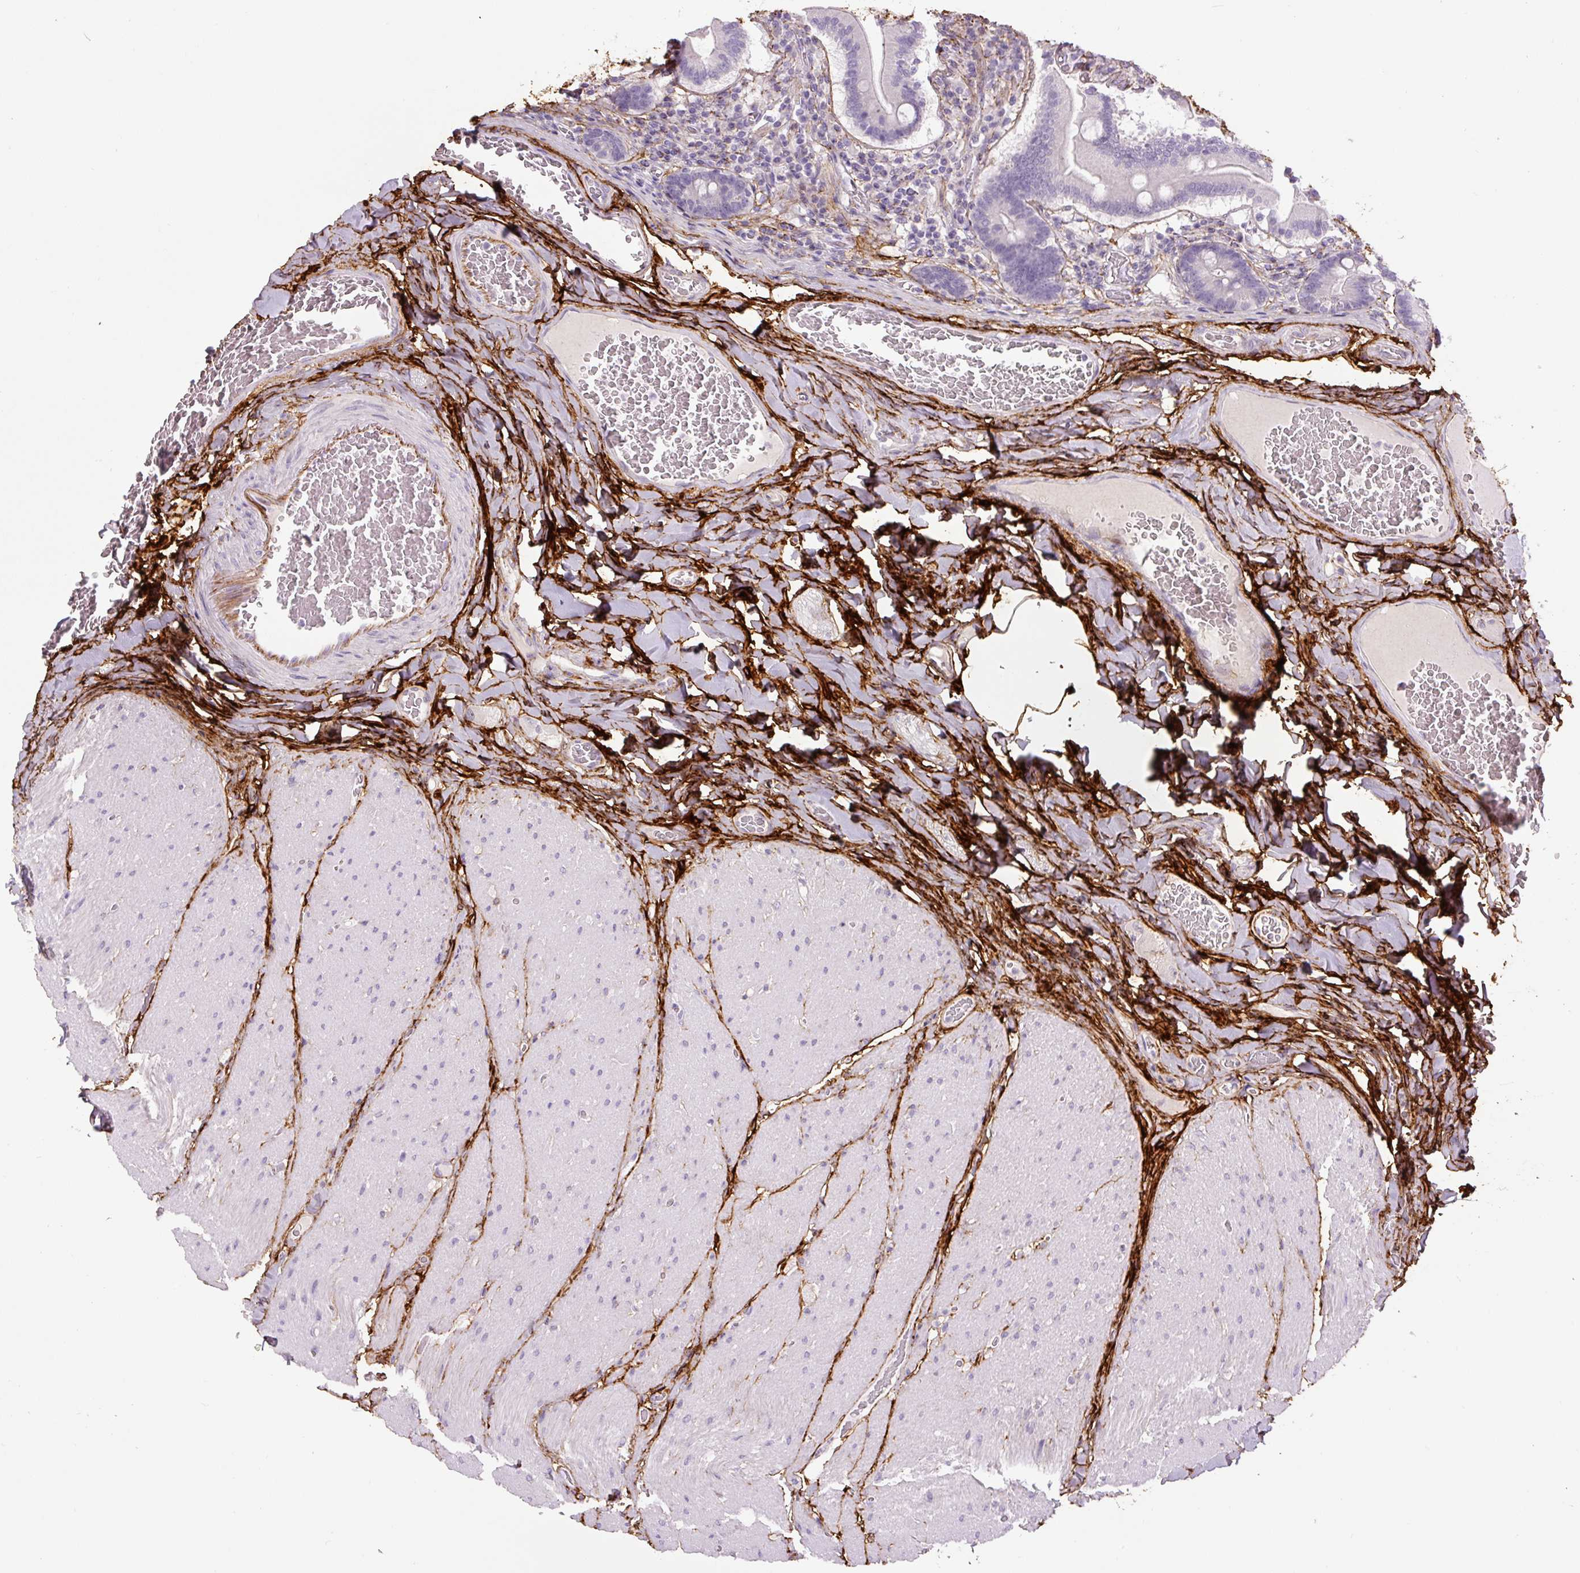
{"staining": {"intensity": "negative", "quantity": "none", "location": "none"}, "tissue": "duodenum", "cell_type": "Glandular cells", "image_type": "normal", "snomed": [{"axis": "morphology", "description": "Normal tissue, NOS"}, {"axis": "topography", "description": "Duodenum"}], "caption": "Glandular cells show no significant staining in unremarkable duodenum. (DAB immunohistochemistry (IHC) with hematoxylin counter stain).", "gene": "FBN1", "patient": {"sex": "female", "age": 62}}